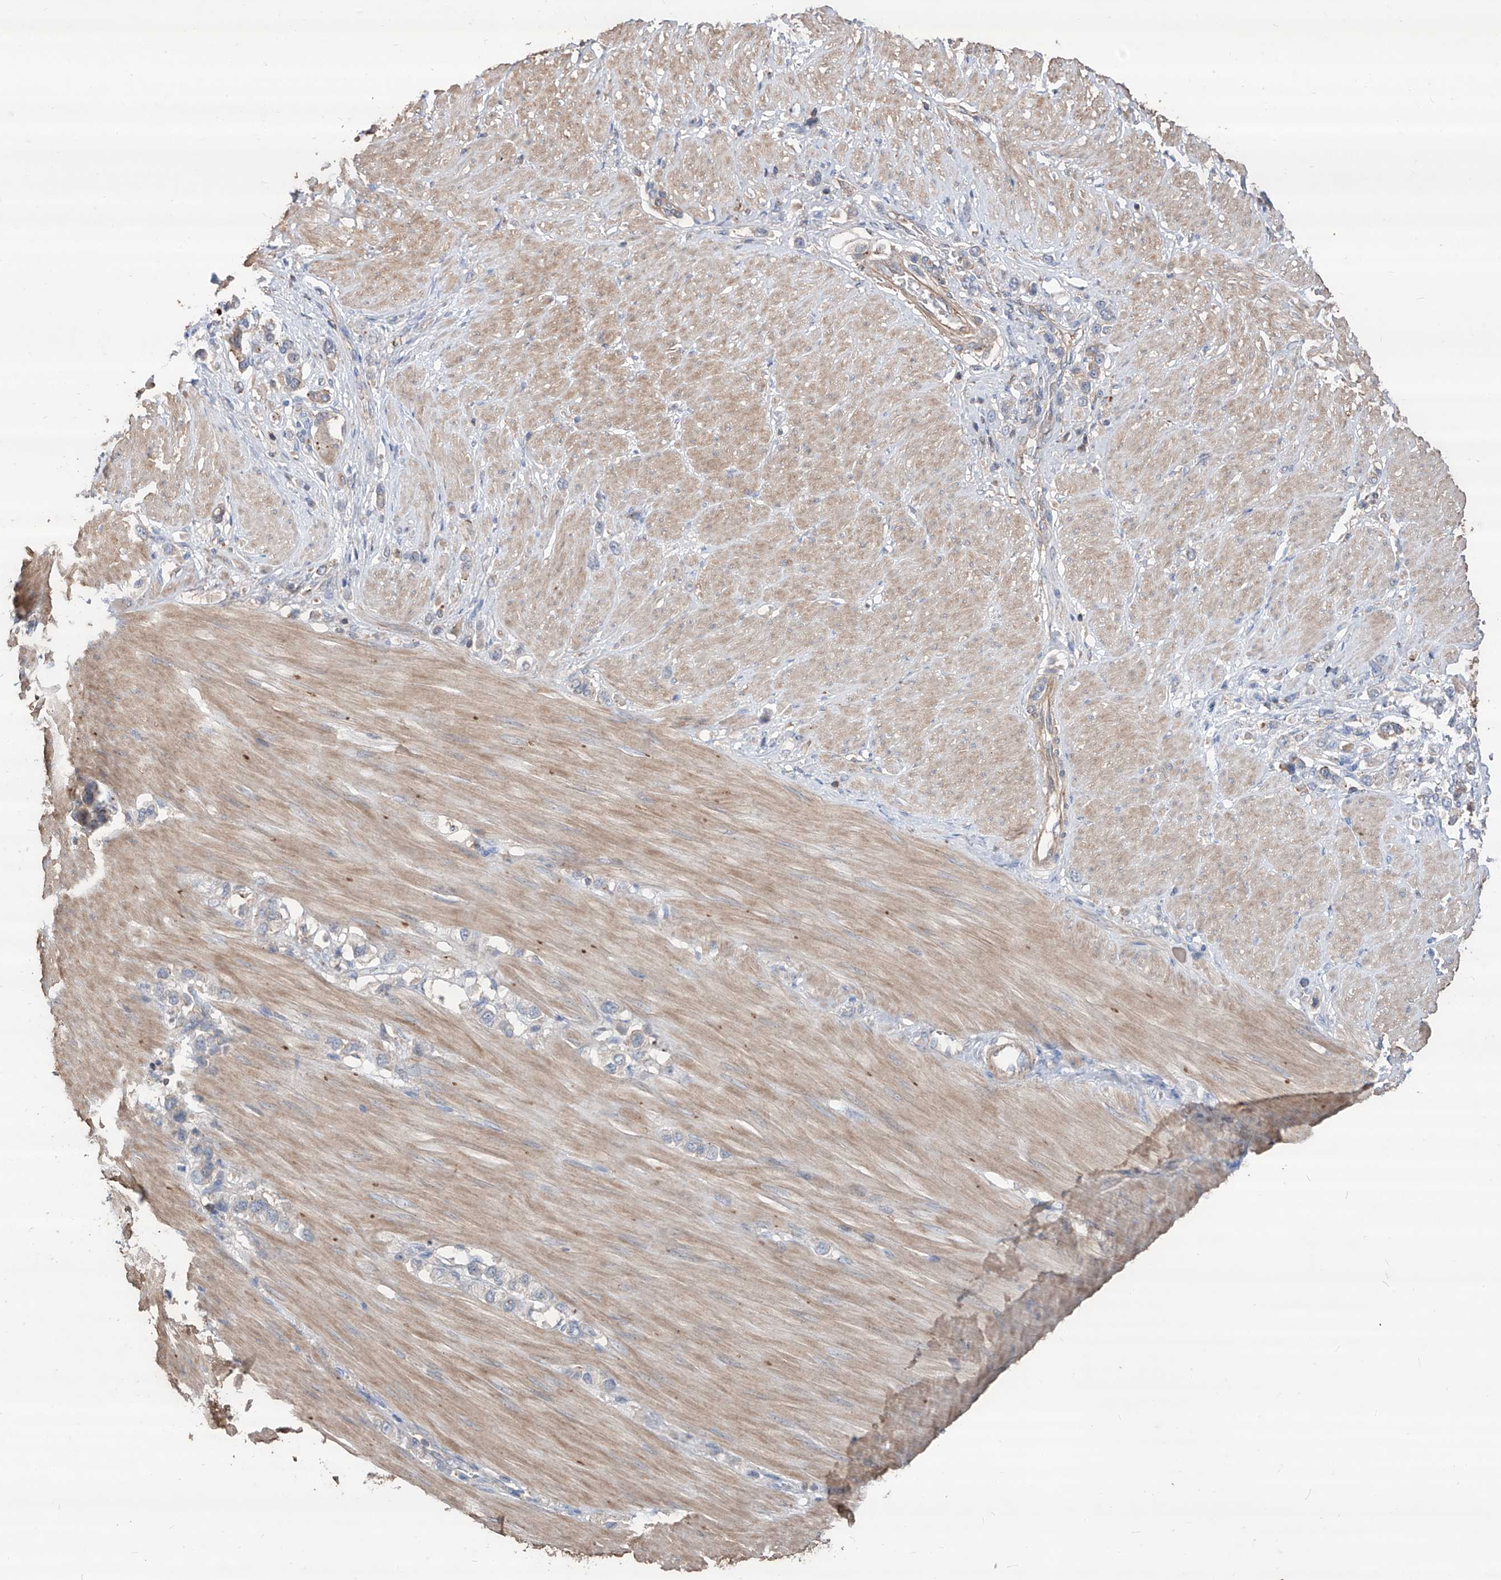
{"staining": {"intensity": "negative", "quantity": "none", "location": "none"}, "tissue": "stomach cancer", "cell_type": "Tumor cells", "image_type": "cancer", "snomed": [{"axis": "morphology", "description": "Adenocarcinoma, NOS"}, {"axis": "topography", "description": "Stomach"}], "caption": "Stomach cancer stained for a protein using immunohistochemistry (IHC) displays no positivity tumor cells.", "gene": "EDN1", "patient": {"sex": "female", "age": 65}}